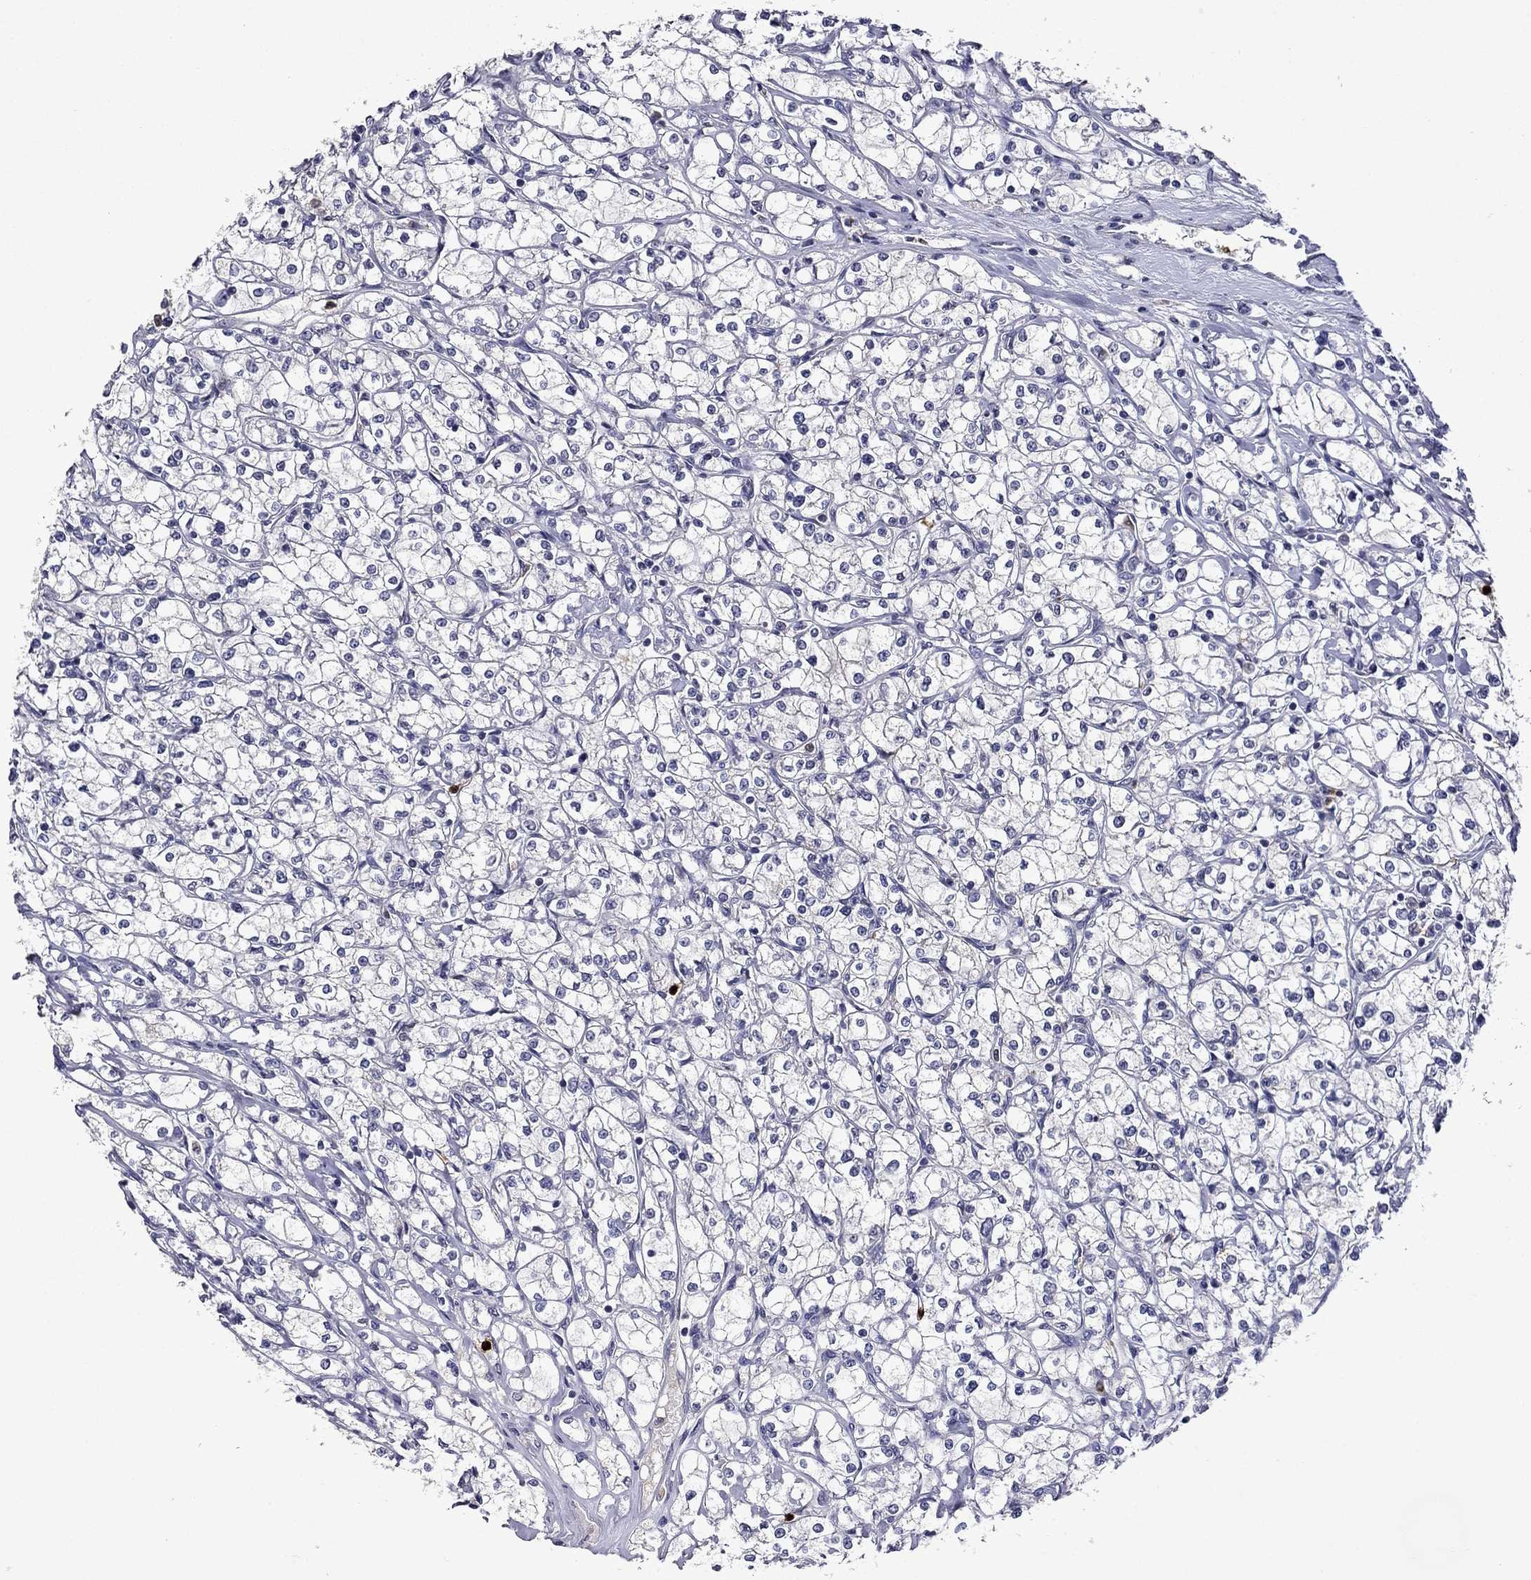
{"staining": {"intensity": "negative", "quantity": "none", "location": "none"}, "tissue": "renal cancer", "cell_type": "Tumor cells", "image_type": "cancer", "snomed": [{"axis": "morphology", "description": "Adenocarcinoma, NOS"}, {"axis": "topography", "description": "Kidney"}], "caption": "Human renal cancer stained for a protein using IHC displays no positivity in tumor cells.", "gene": "IRF5", "patient": {"sex": "male", "age": 67}}